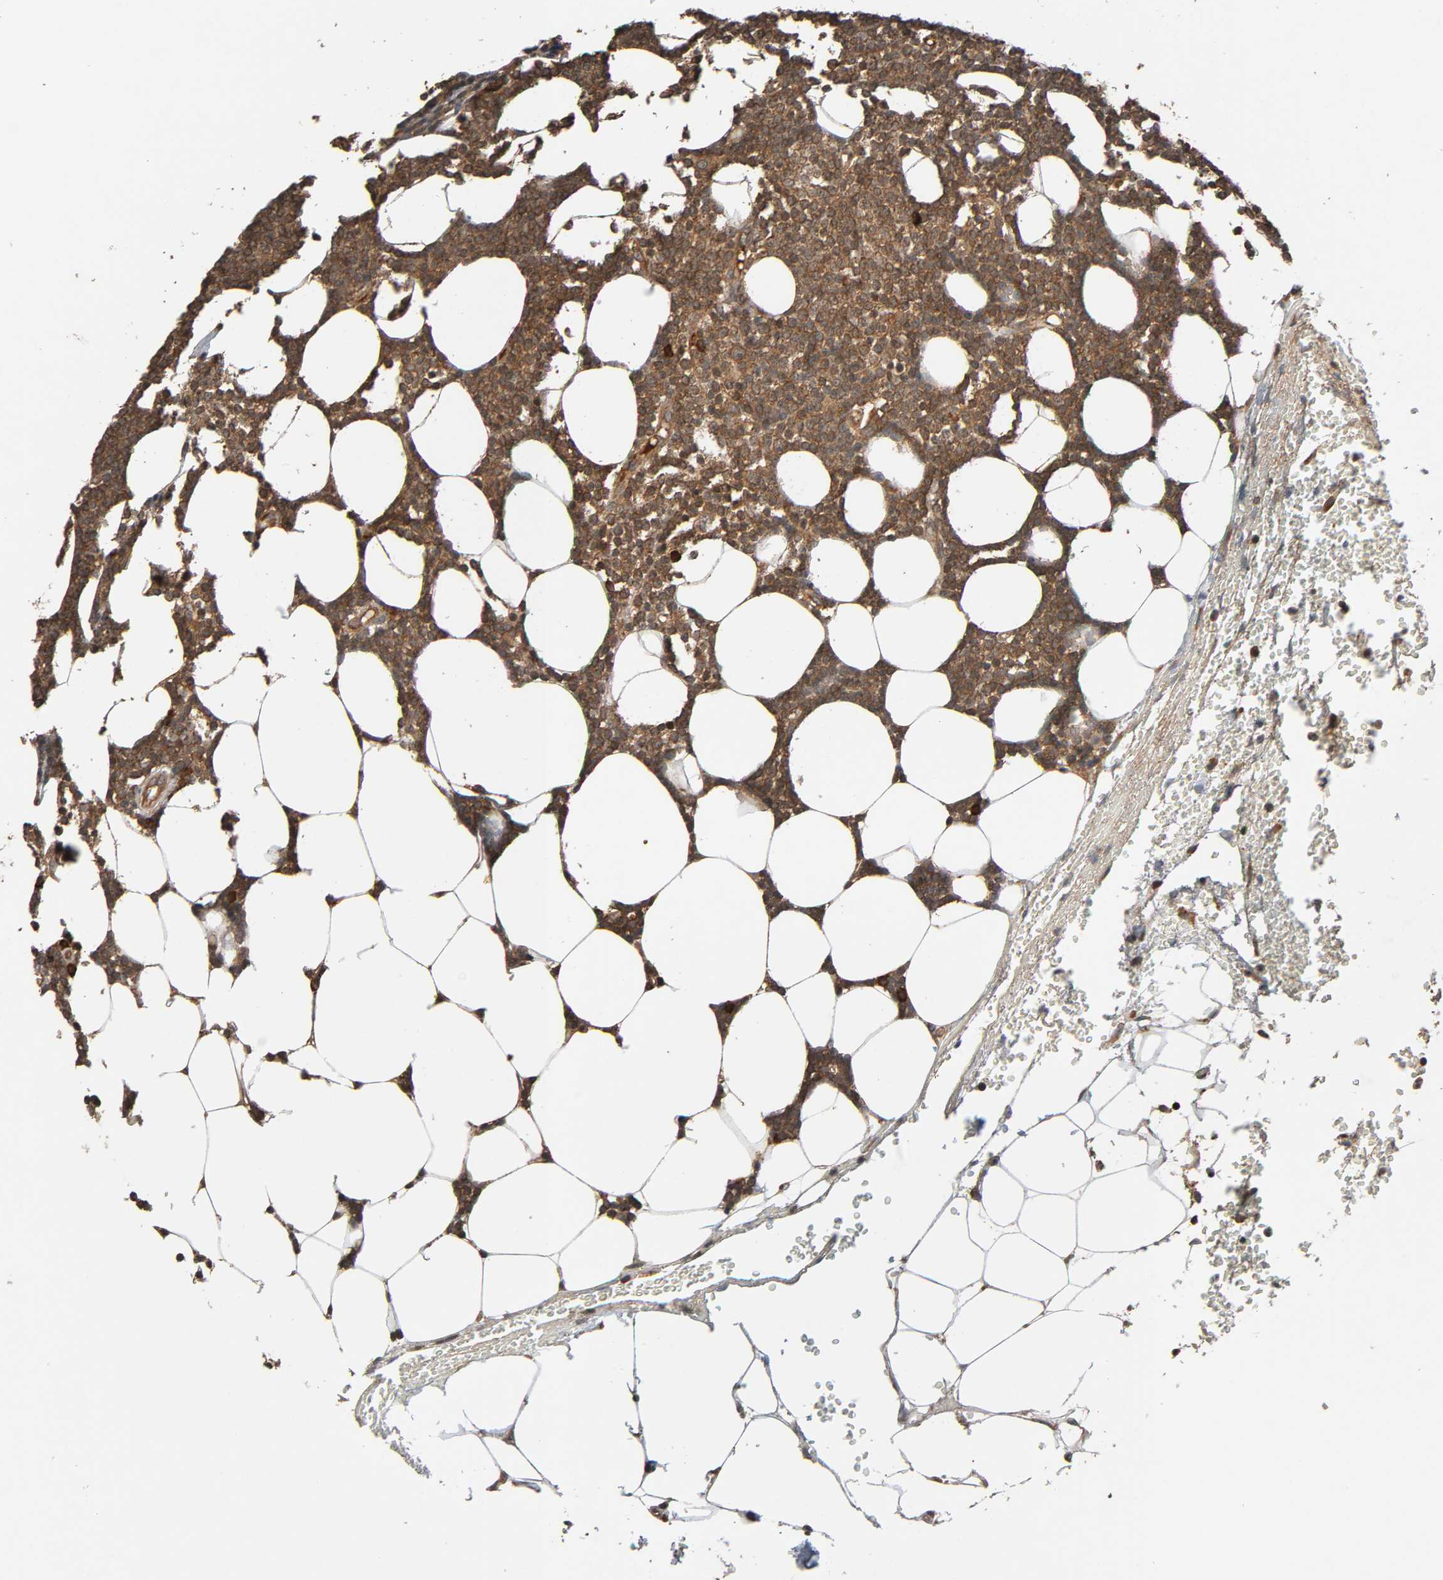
{"staining": {"intensity": "moderate", "quantity": ">75%", "location": "cytoplasmic/membranous"}, "tissue": "lymphoma", "cell_type": "Tumor cells", "image_type": "cancer", "snomed": [{"axis": "morphology", "description": "Malignant lymphoma, non-Hodgkin's type, Low grade"}, {"axis": "topography", "description": "Soft tissue"}], "caption": "This is an image of IHC staining of lymphoma, which shows moderate positivity in the cytoplasmic/membranous of tumor cells.", "gene": "MAP3K8", "patient": {"sex": "male", "age": 92}}